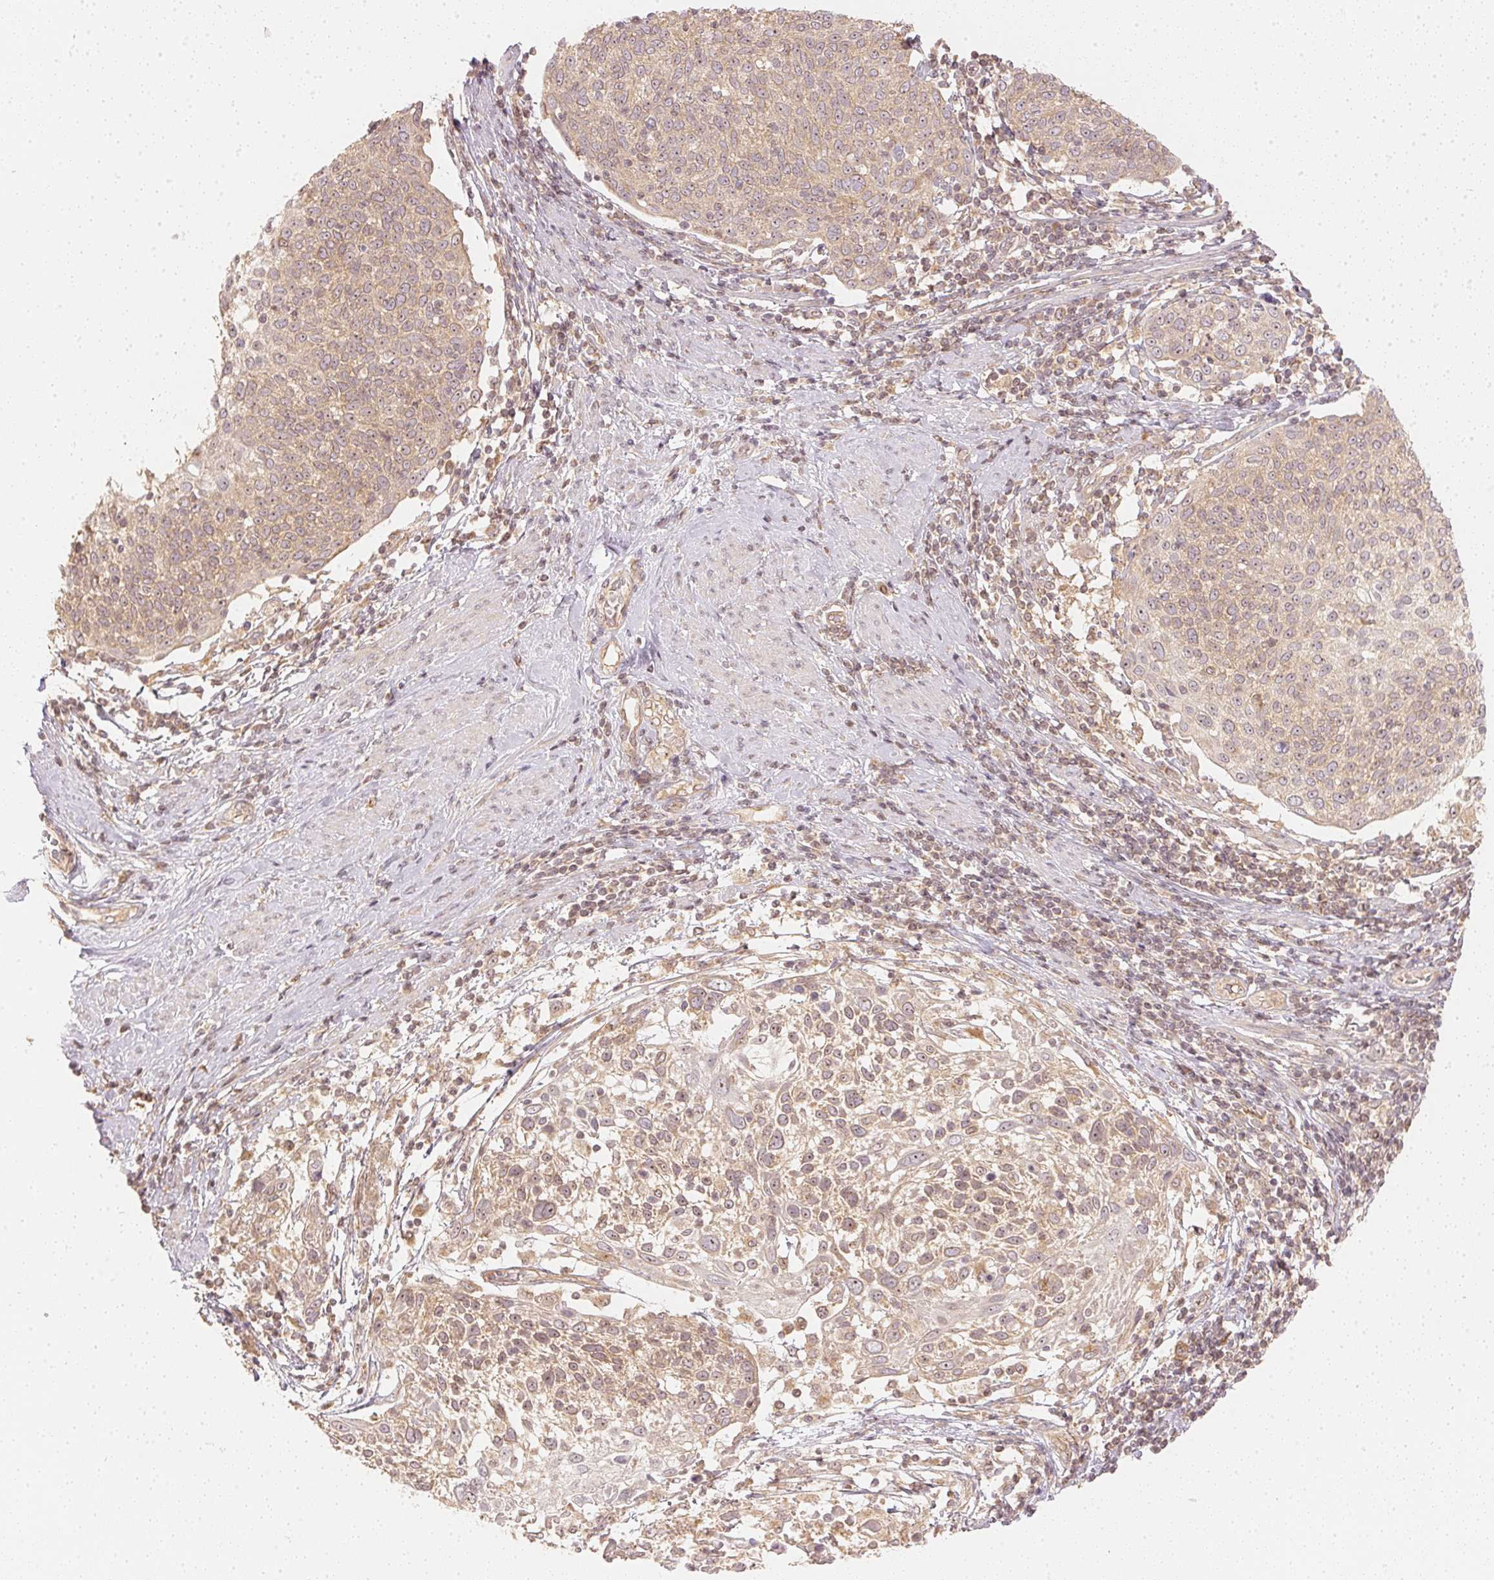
{"staining": {"intensity": "weak", "quantity": ">75%", "location": "cytoplasmic/membranous"}, "tissue": "cervical cancer", "cell_type": "Tumor cells", "image_type": "cancer", "snomed": [{"axis": "morphology", "description": "Squamous cell carcinoma, NOS"}, {"axis": "topography", "description": "Cervix"}], "caption": "Immunohistochemical staining of human cervical cancer (squamous cell carcinoma) displays weak cytoplasmic/membranous protein expression in approximately >75% of tumor cells.", "gene": "WDR54", "patient": {"sex": "female", "age": 61}}